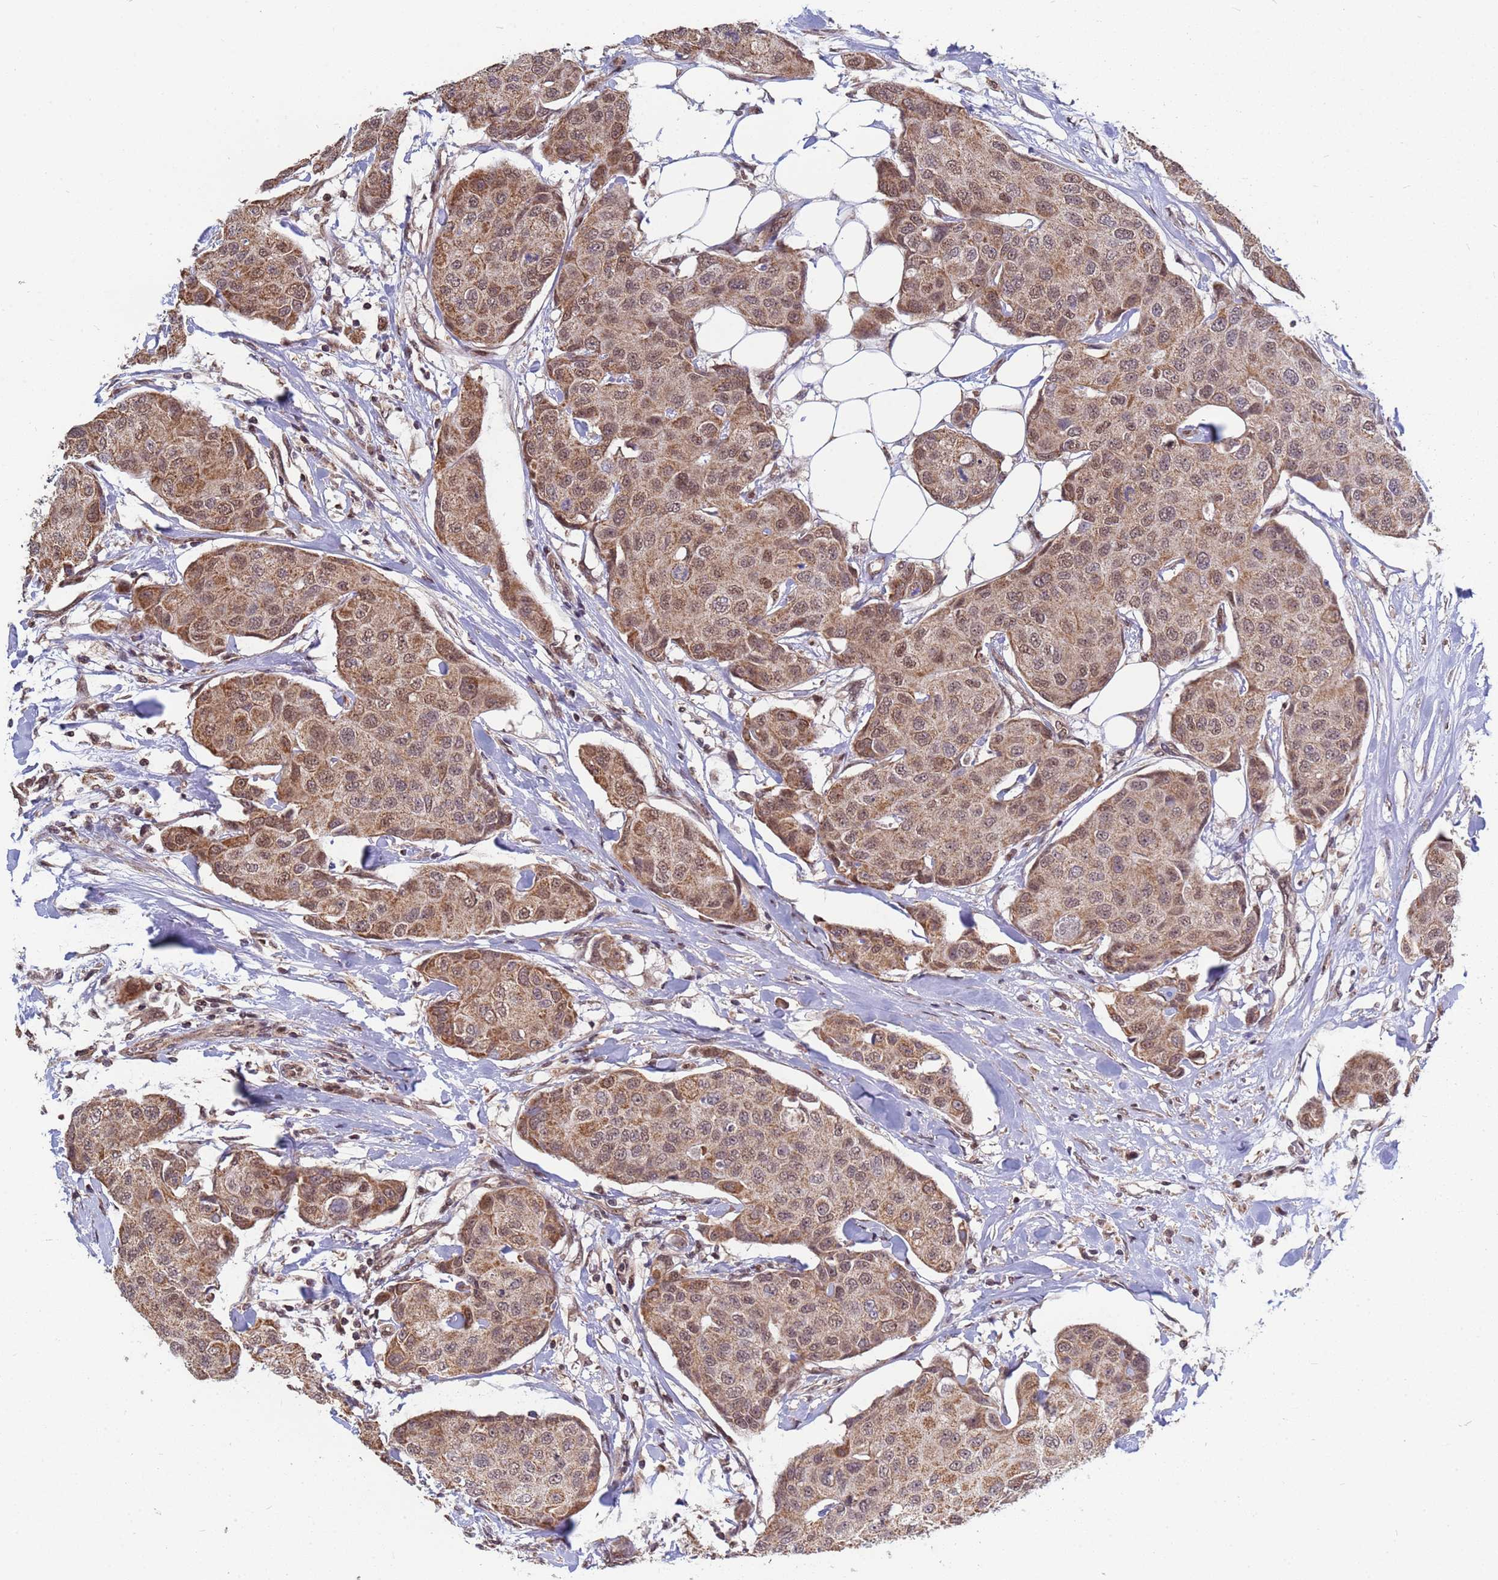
{"staining": {"intensity": "moderate", "quantity": ">75%", "location": "cytoplasmic/membranous"}, "tissue": "breast cancer", "cell_type": "Tumor cells", "image_type": "cancer", "snomed": [{"axis": "morphology", "description": "Duct carcinoma"}, {"axis": "topography", "description": "Breast"}, {"axis": "topography", "description": "Lymph node"}], "caption": "A brown stain labels moderate cytoplasmic/membranous positivity of a protein in breast cancer (infiltrating ductal carcinoma) tumor cells.", "gene": "DENND2B", "patient": {"sex": "female", "age": 80}}